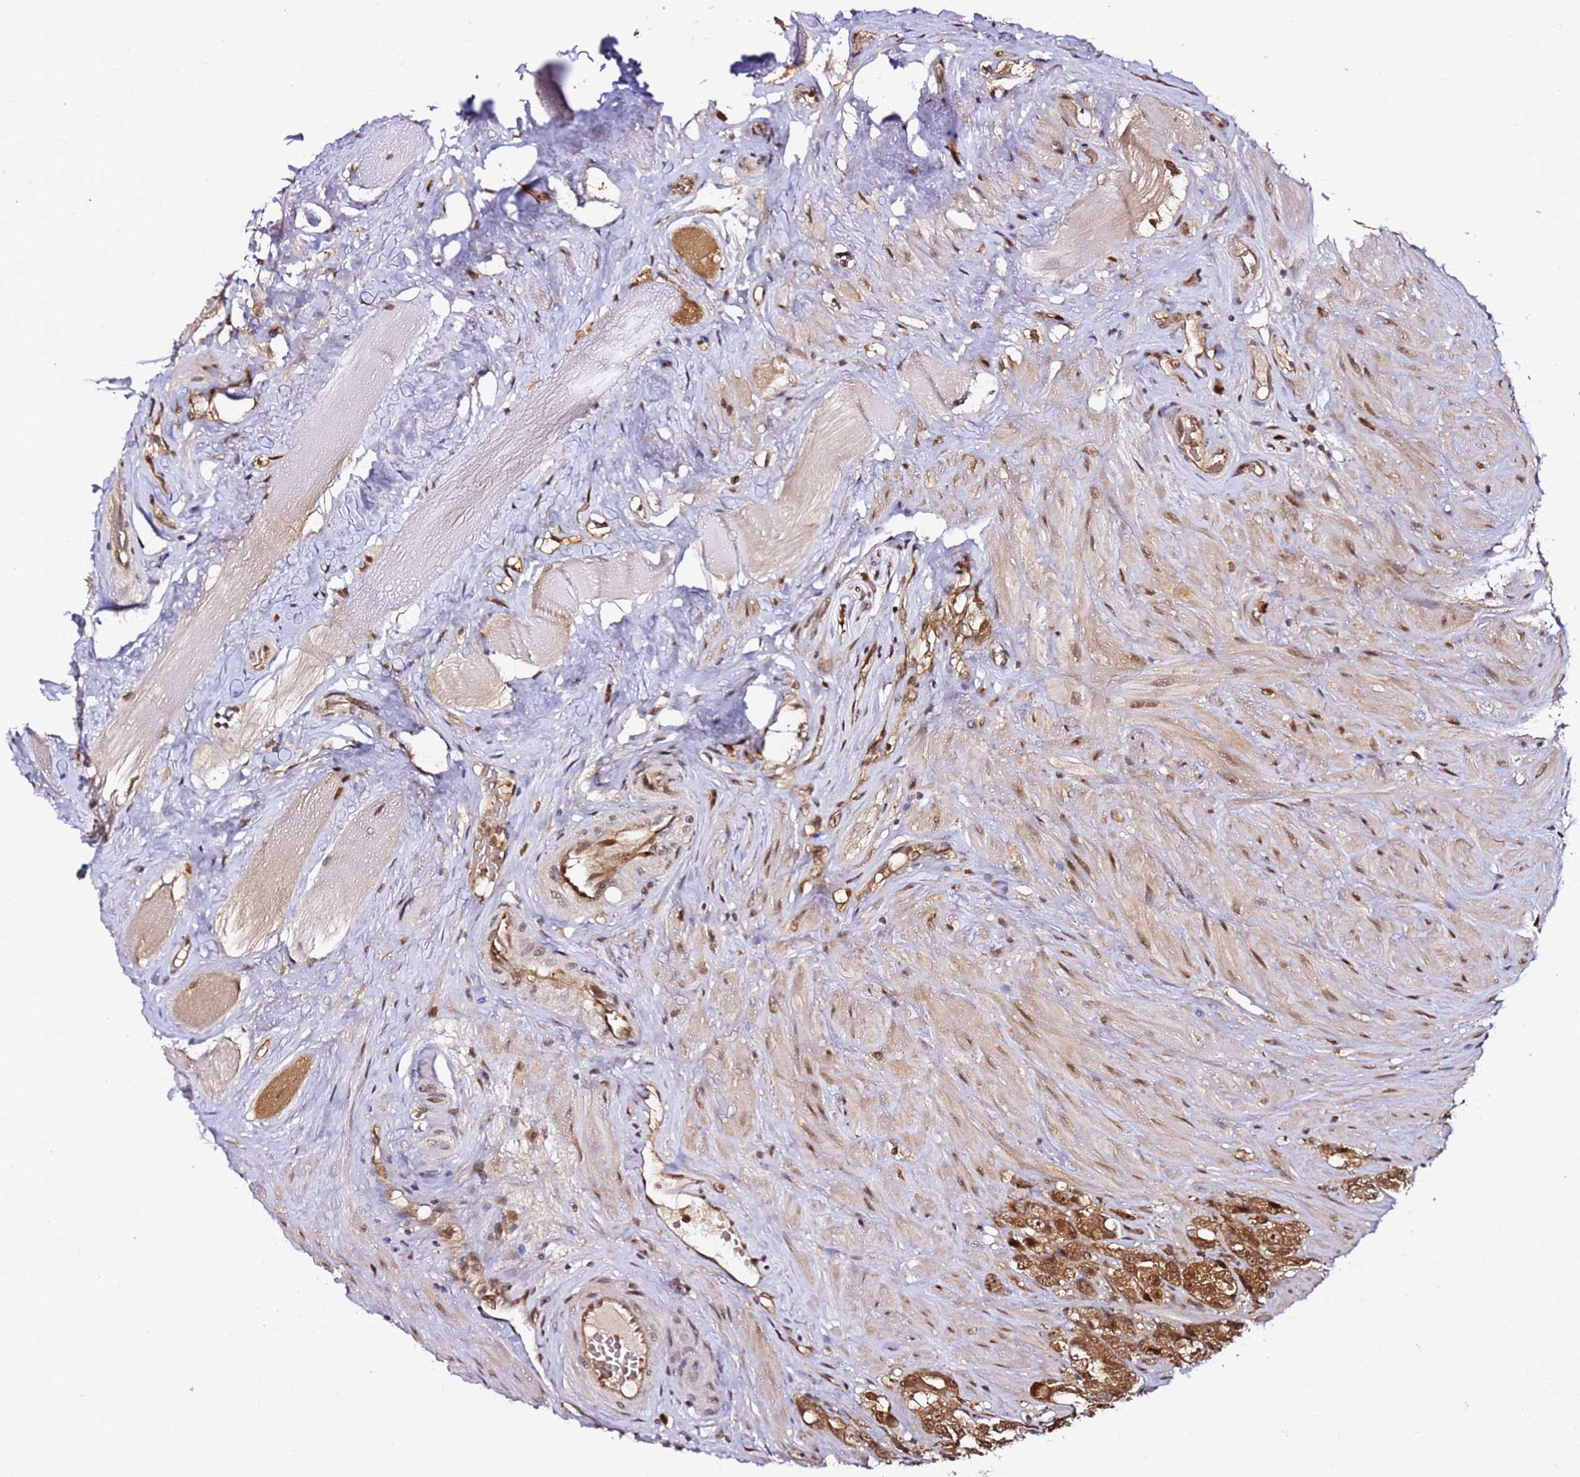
{"staining": {"intensity": "moderate", "quantity": ">75%", "location": "cytoplasmic/membranous,nuclear"}, "tissue": "prostate cancer", "cell_type": "Tumor cells", "image_type": "cancer", "snomed": [{"axis": "morphology", "description": "Adenocarcinoma, NOS"}, {"axis": "topography", "description": "Prostate"}], "caption": "The histopathology image reveals a brown stain indicating the presence of a protein in the cytoplasmic/membranous and nuclear of tumor cells in adenocarcinoma (prostate). Immunohistochemistry stains the protein in brown and the nuclei are stained blue.", "gene": "RGS18", "patient": {"sex": "male", "age": 79}}